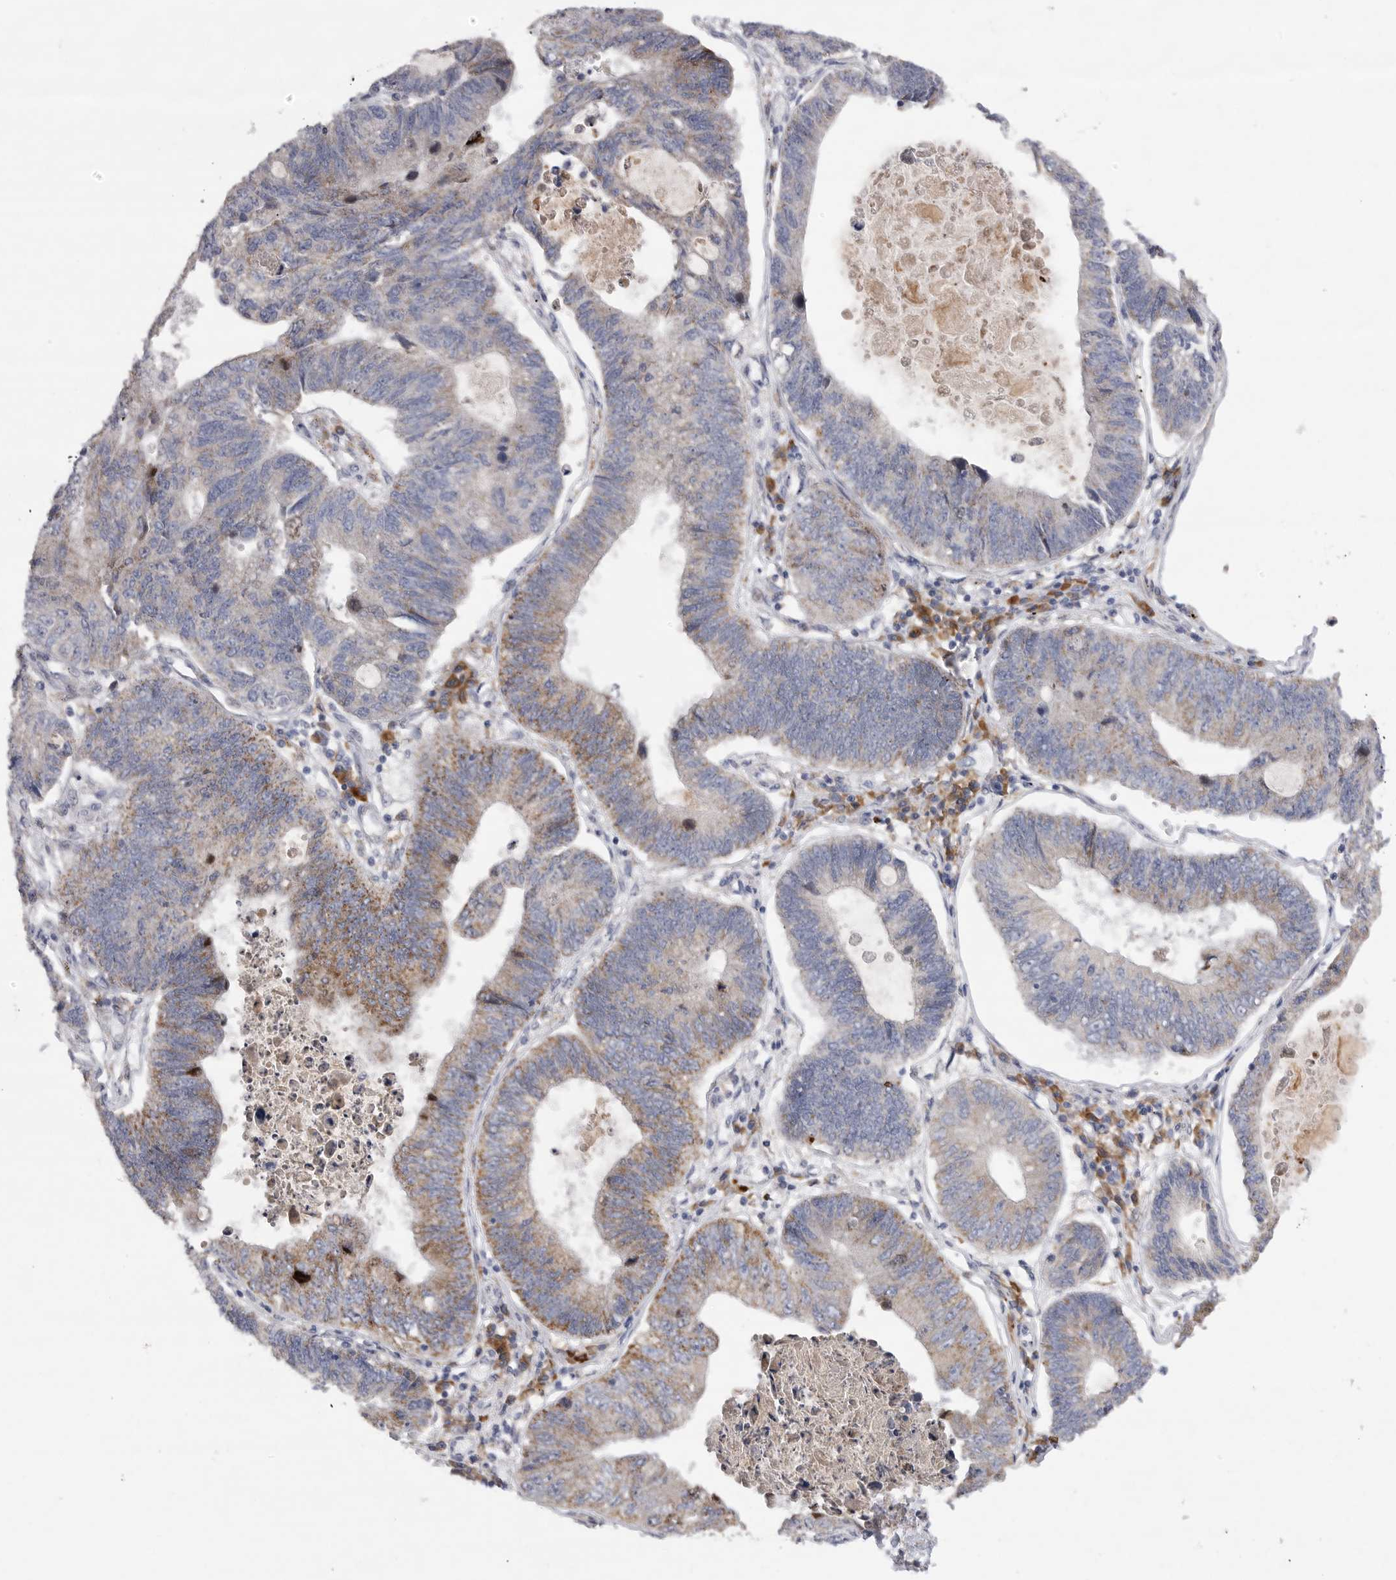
{"staining": {"intensity": "moderate", "quantity": "25%-75%", "location": "cytoplasmic/membranous"}, "tissue": "stomach cancer", "cell_type": "Tumor cells", "image_type": "cancer", "snomed": [{"axis": "morphology", "description": "Adenocarcinoma, NOS"}, {"axis": "topography", "description": "Stomach"}], "caption": "Immunohistochemistry (IHC) staining of stomach adenocarcinoma, which displays medium levels of moderate cytoplasmic/membranous positivity in about 25%-75% of tumor cells indicating moderate cytoplasmic/membranous protein expression. The staining was performed using DAB (3,3'-diaminobenzidine) (brown) for protein detection and nuclei were counterstained in hematoxylin (blue).", "gene": "EDEM3", "patient": {"sex": "male", "age": 59}}